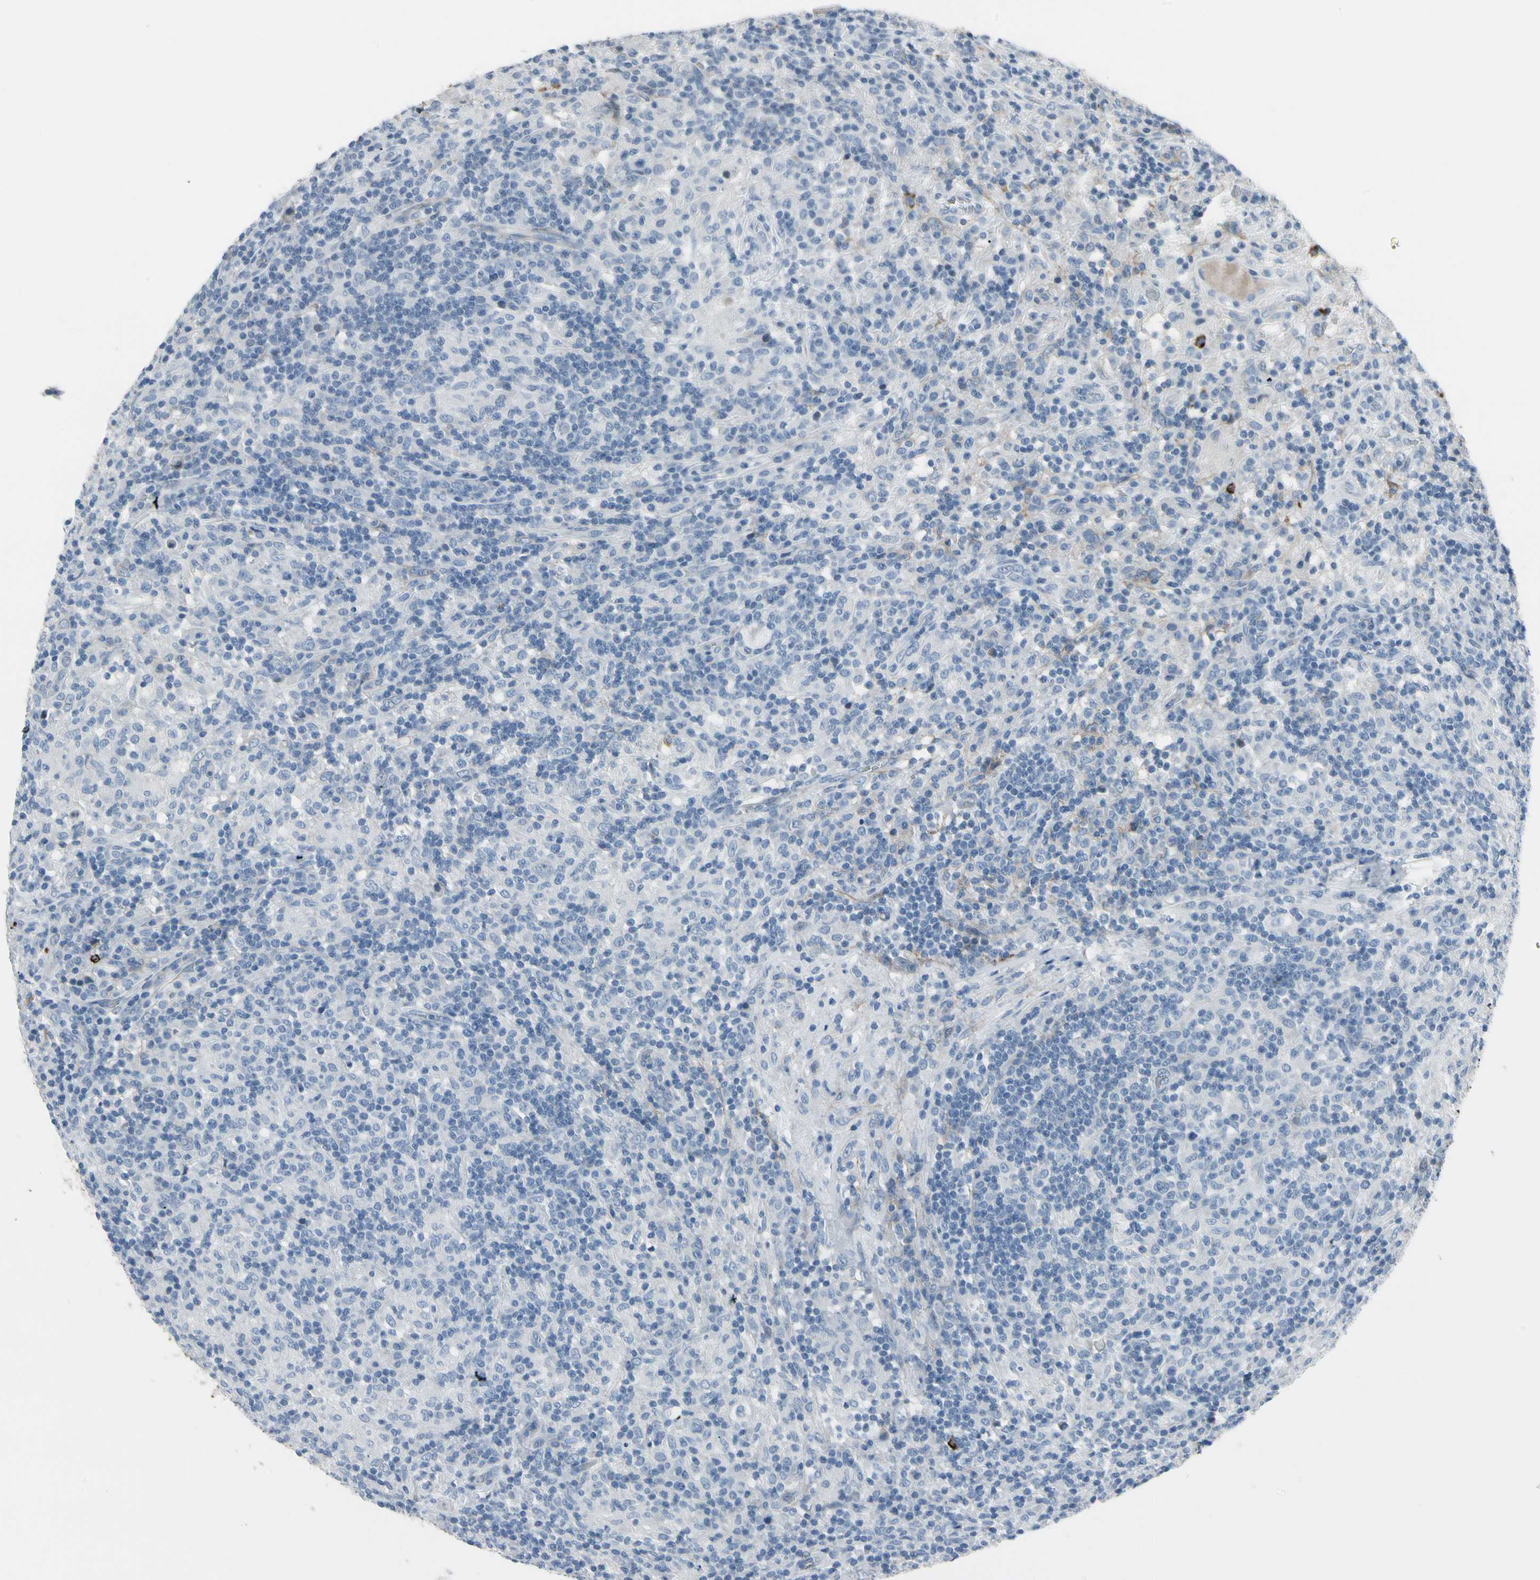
{"staining": {"intensity": "negative", "quantity": "none", "location": "none"}, "tissue": "lymphoma", "cell_type": "Tumor cells", "image_type": "cancer", "snomed": [{"axis": "morphology", "description": "Hodgkin's disease, NOS"}, {"axis": "topography", "description": "Lymph node"}], "caption": "A histopathology image of lymphoma stained for a protein displays no brown staining in tumor cells. (Immunohistochemistry, brightfield microscopy, high magnification).", "gene": "PIGR", "patient": {"sex": "male", "age": 70}}